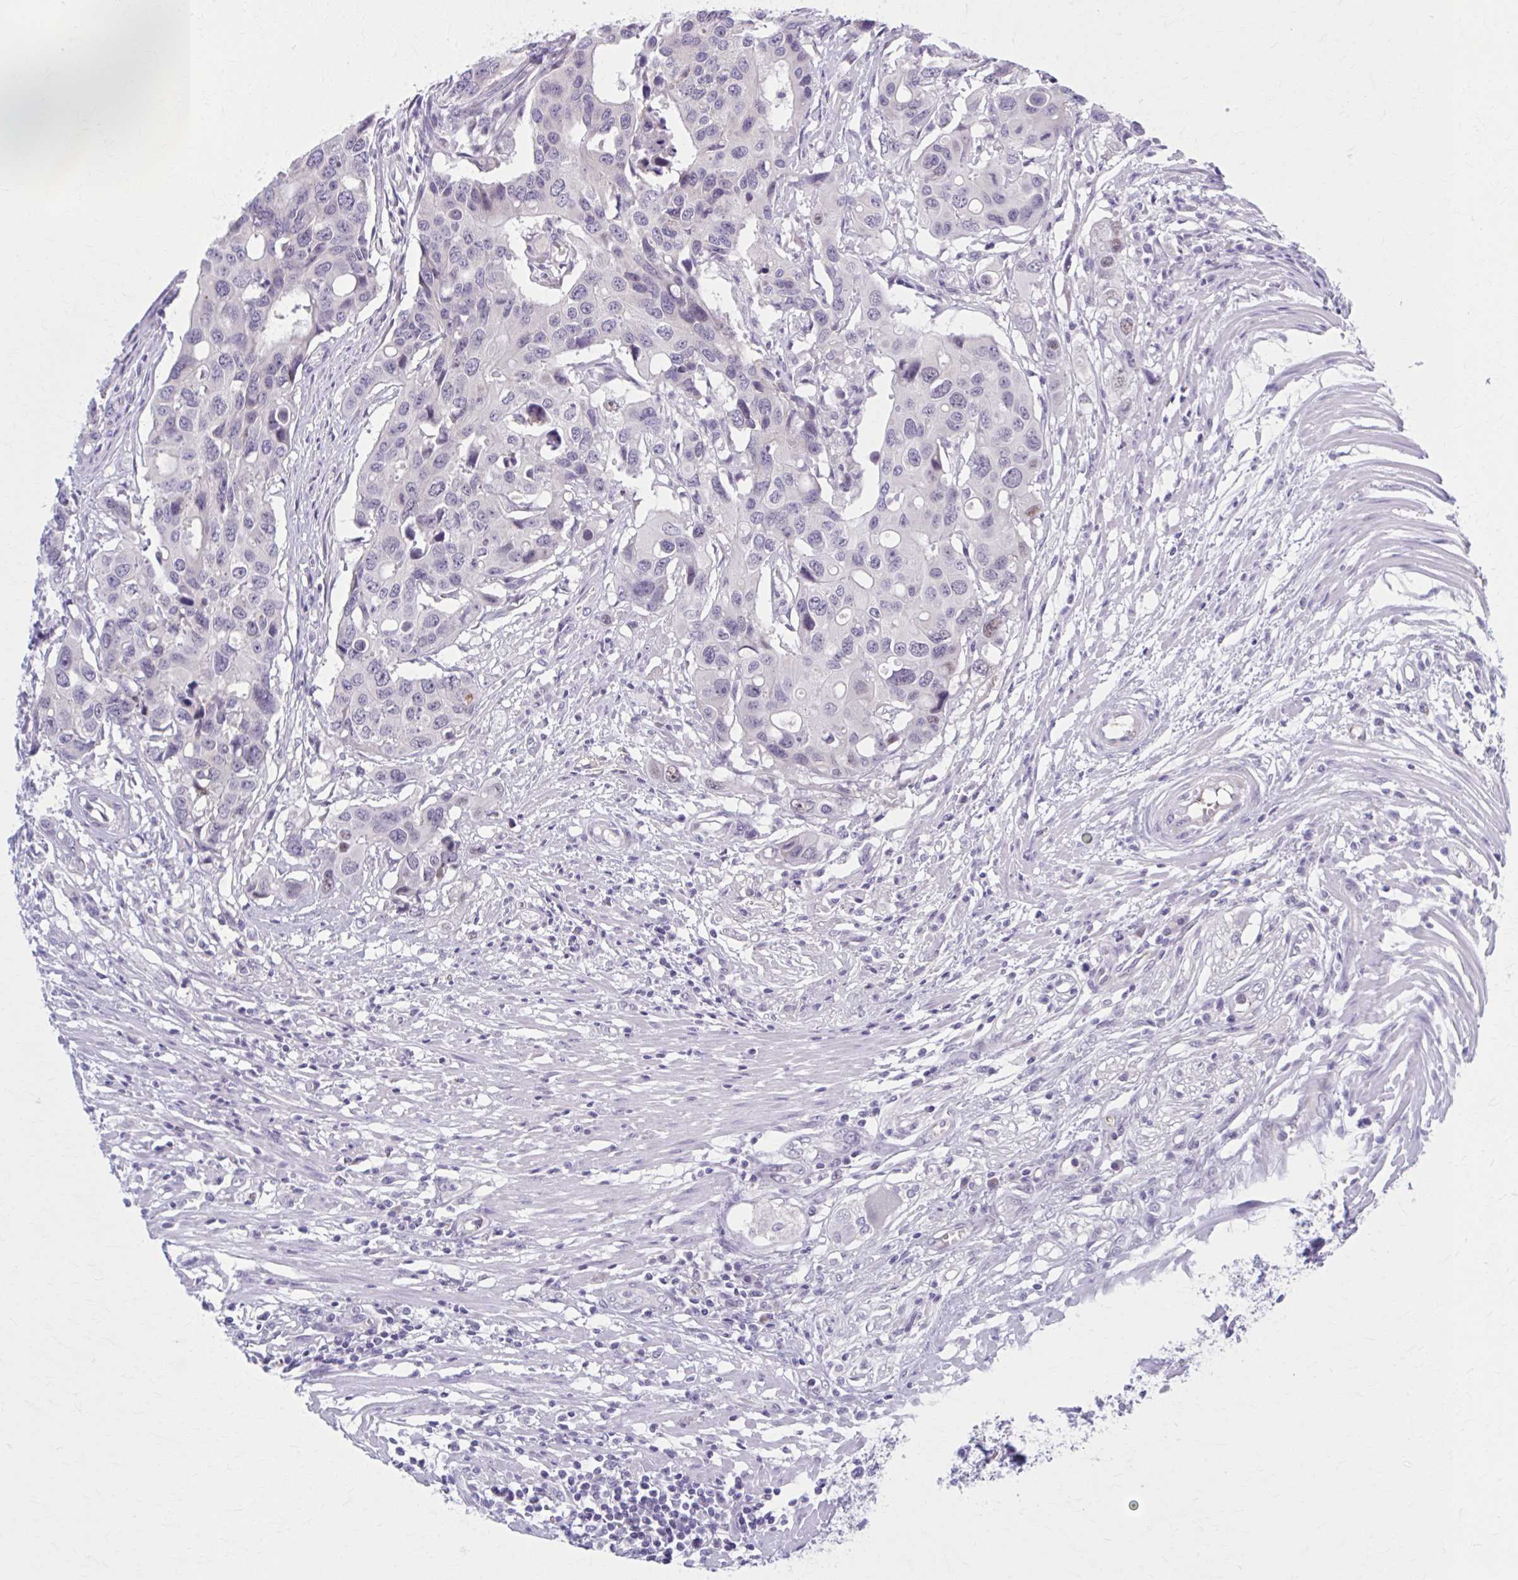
{"staining": {"intensity": "weak", "quantity": "<25%", "location": "nuclear"}, "tissue": "colorectal cancer", "cell_type": "Tumor cells", "image_type": "cancer", "snomed": [{"axis": "morphology", "description": "Adenocarcinoma, NOS"}, {"axis": "topography", "description": "Colon"}], "caption": "Tumor cells show no significant protein staining in colorectal adenocarcinoma.", "gene": "CCDC105", "patient": {"sex": "male", "age": 77}}